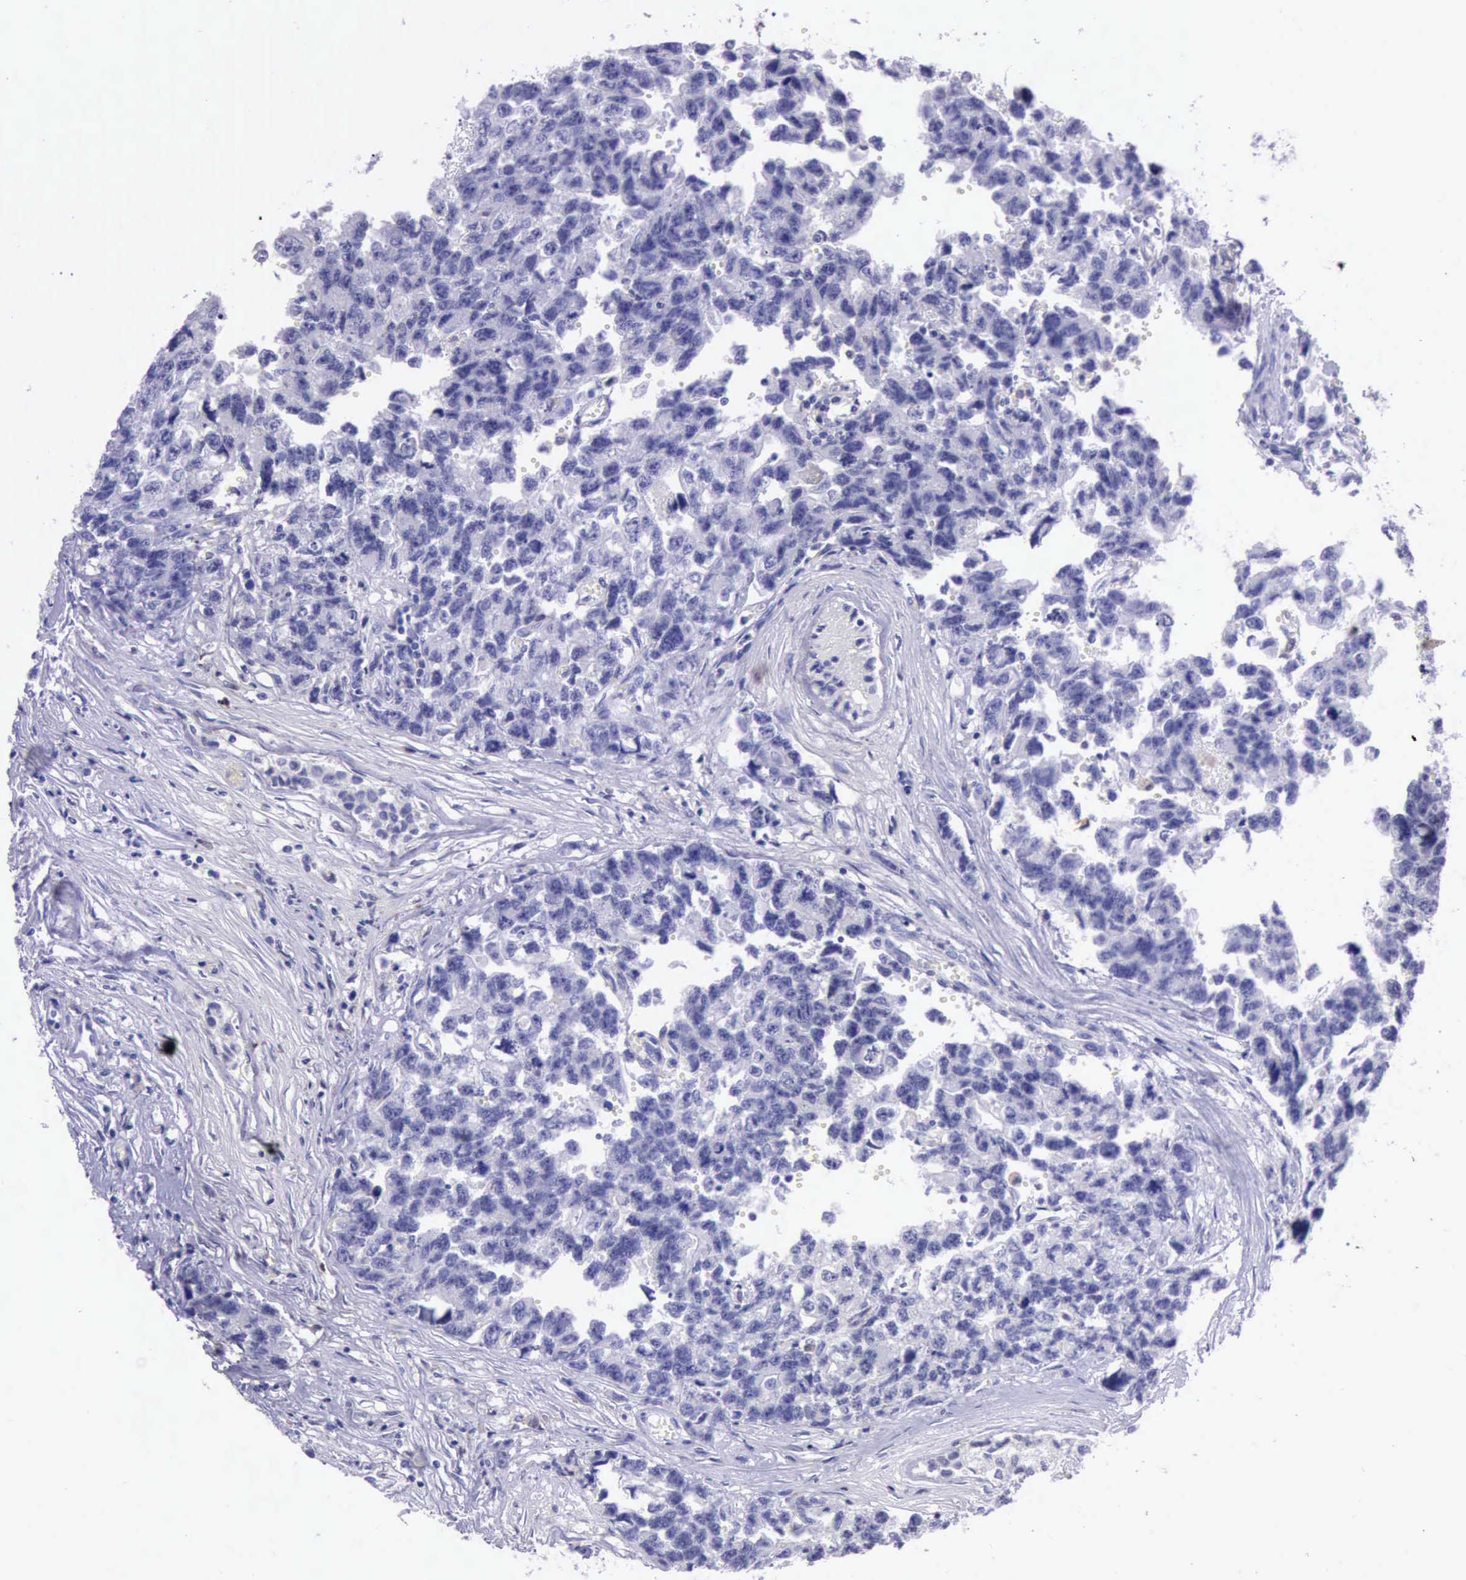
{"staining": {"intensity": "negative", "quantity": "none", "location": "none"}, "tissue": "testis cancer", "cell_type": "Tumor cells", "image_type": "cancer", "snomed": [{"axis": "morphology", "description": "Carcinoma, Embryonal, NOS"}, {"axis": "topography", "description": "Testis"}], "caption": "There is no significant expression in tumor cells of testis cancer (embryonal carcinoma). The staining was performed using DAB to visualize the protein expression in brown, while the nuclei were stained in blue with hematoxylin (Magnification: 20x).", "gene": "BTK", "patient": {"sex": "male", "age": 31}}